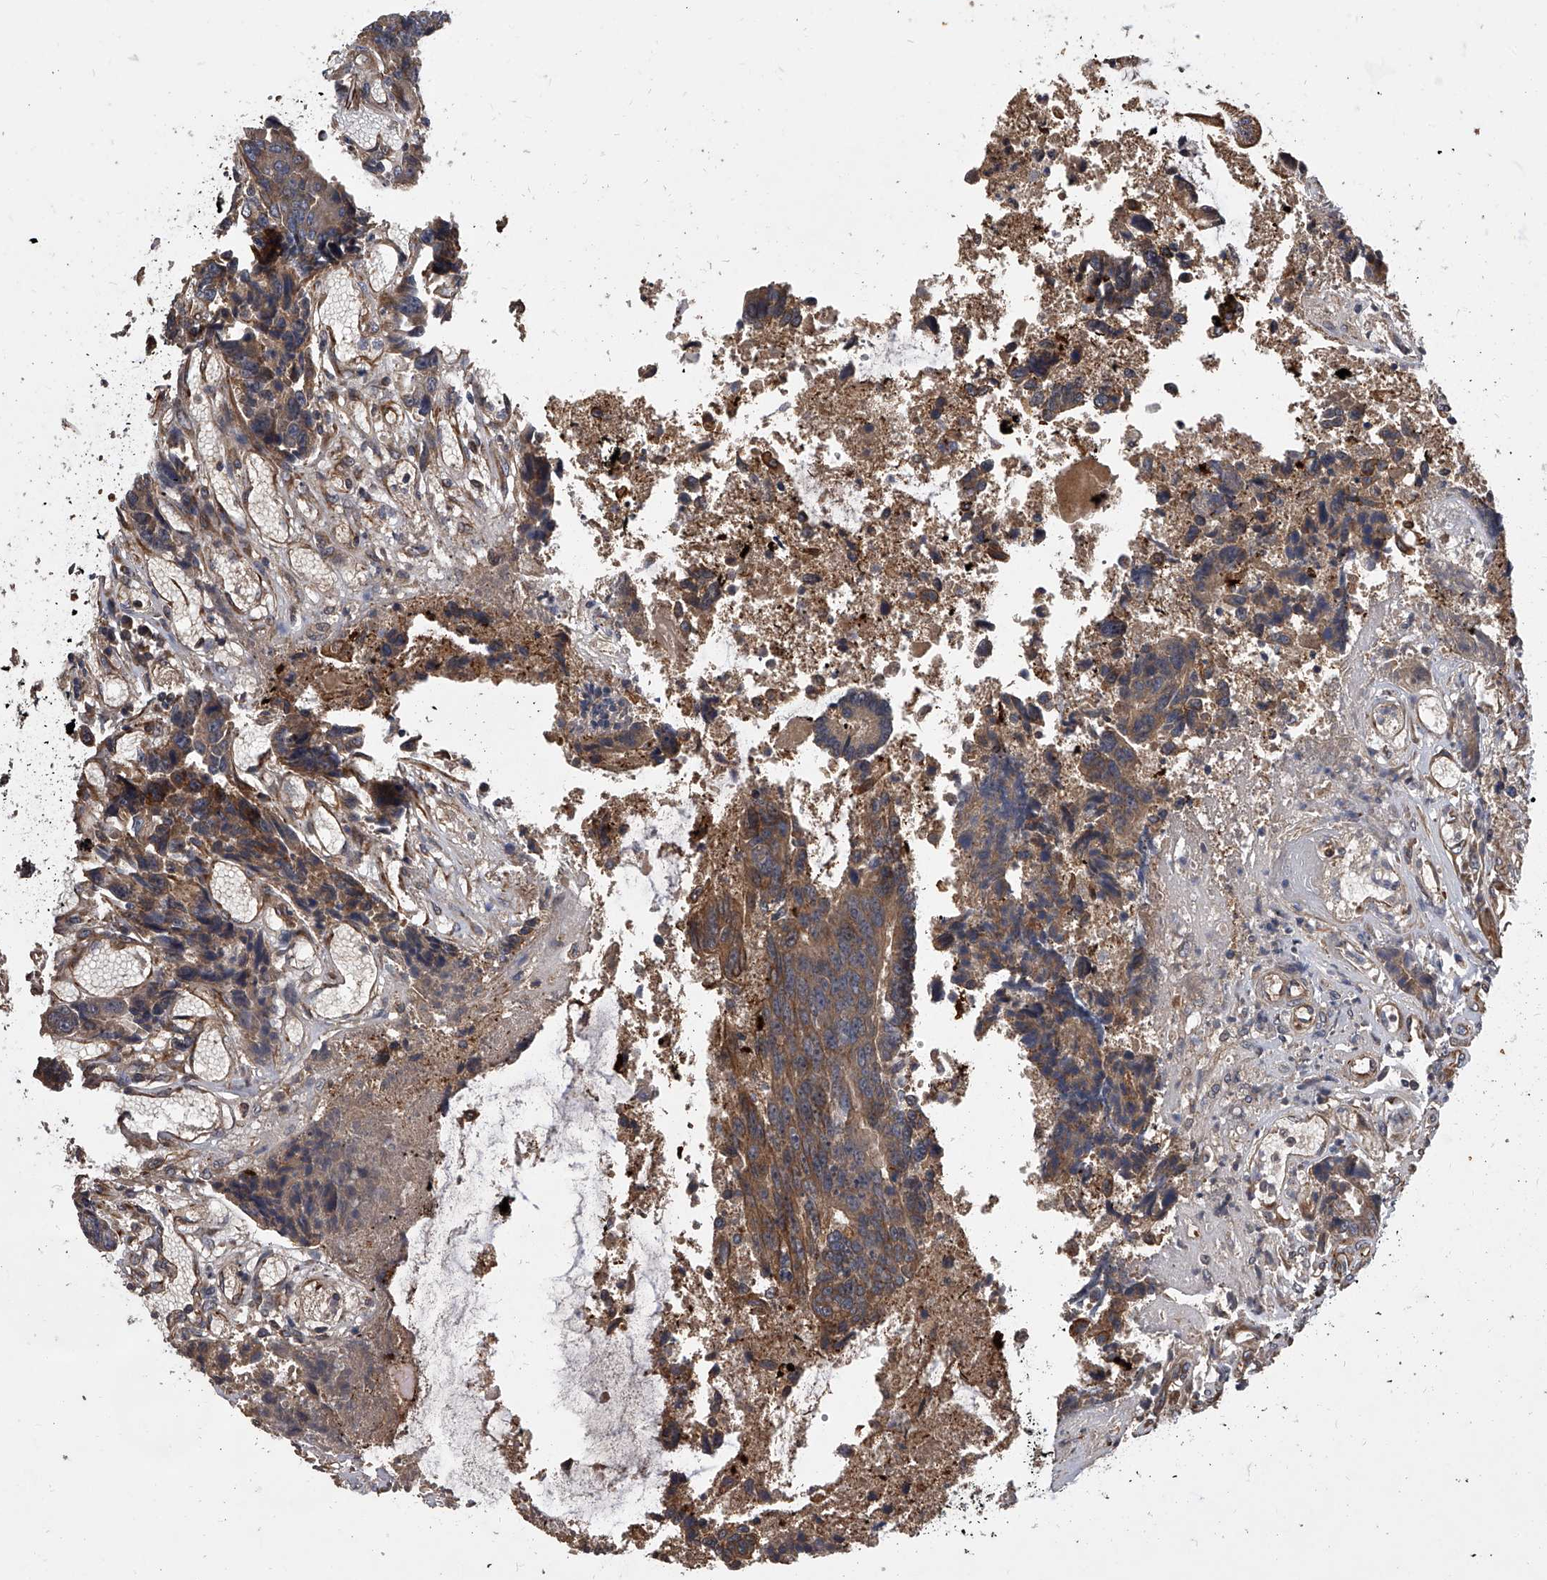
{"staining": {"intensity": "moderate", "quantity": ">75%", "location": "cytoplasmic/membranous"}, "tissue": "colorectal cancer", "cell_type": "Tumor cells", "image_type": "cancer", "snomed": [{"axis": "morphology", "description": "Adenocarcinoma, NOS"}, {"axis": "topography", "description": "Rectum"}], "caption": "This photomicrograph reveals IHC staining of human colorectal cancer (adenocarcinoma), with medium moderate cytoplasmic/membranous expression in about >75% of tumor cells.", "gene": "EXOC4", "patient": {"sex": "male", "age": 84}}